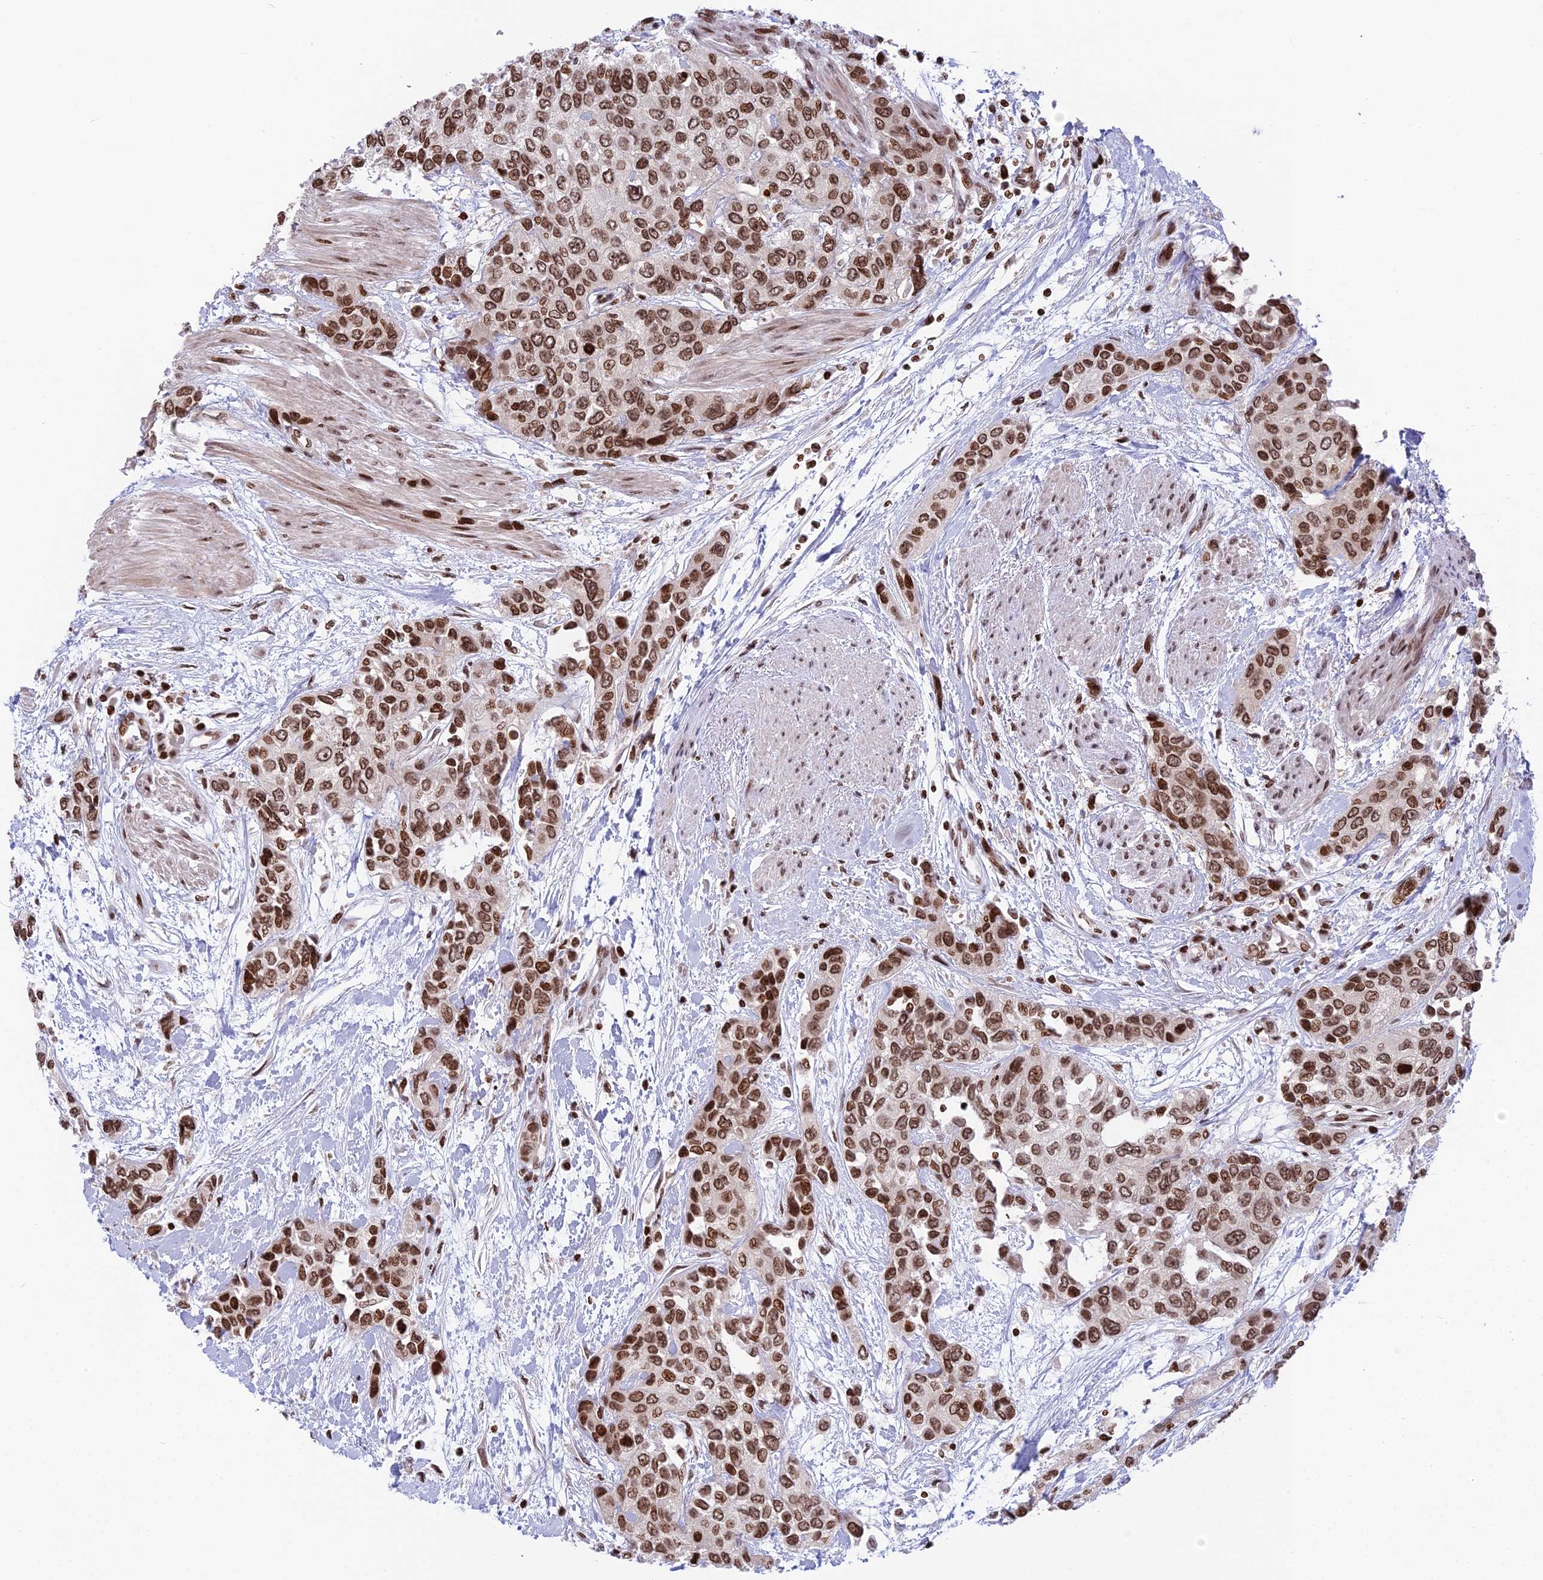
{"staining": {"intensity": "moderate", "quantity": ">75%", "location": "nuclear"}, "tissue": "urothelial cancer", "cell_type": "Tumor cells", "image_type": "cancer", "snomed": [{"axis": "morphology", "description": "Normal tissue, NOS"}, {"axis": "morphology", "description": "Urothelial carcinoma, High grade"}, {"axis": "topography", "description": "Vascular tissue"}, {"axis": "topography", "description": "Urinary bladder"}], "caption": "Immunohistochemistry (IHC) staining of urothelial cancer, which demonstrates medium levels of moderate nuclear positivity in approximately >75% of tumor cells indicating moderate nuclear protein positivity. The staining was performed using DAB (3,3'-diaminobenzidine) (brown) for protein detection and nuclei were counterstained in hematoxylin (blue).", "gene": "TET2", "patient": {"sex": "female", "age": 56}}